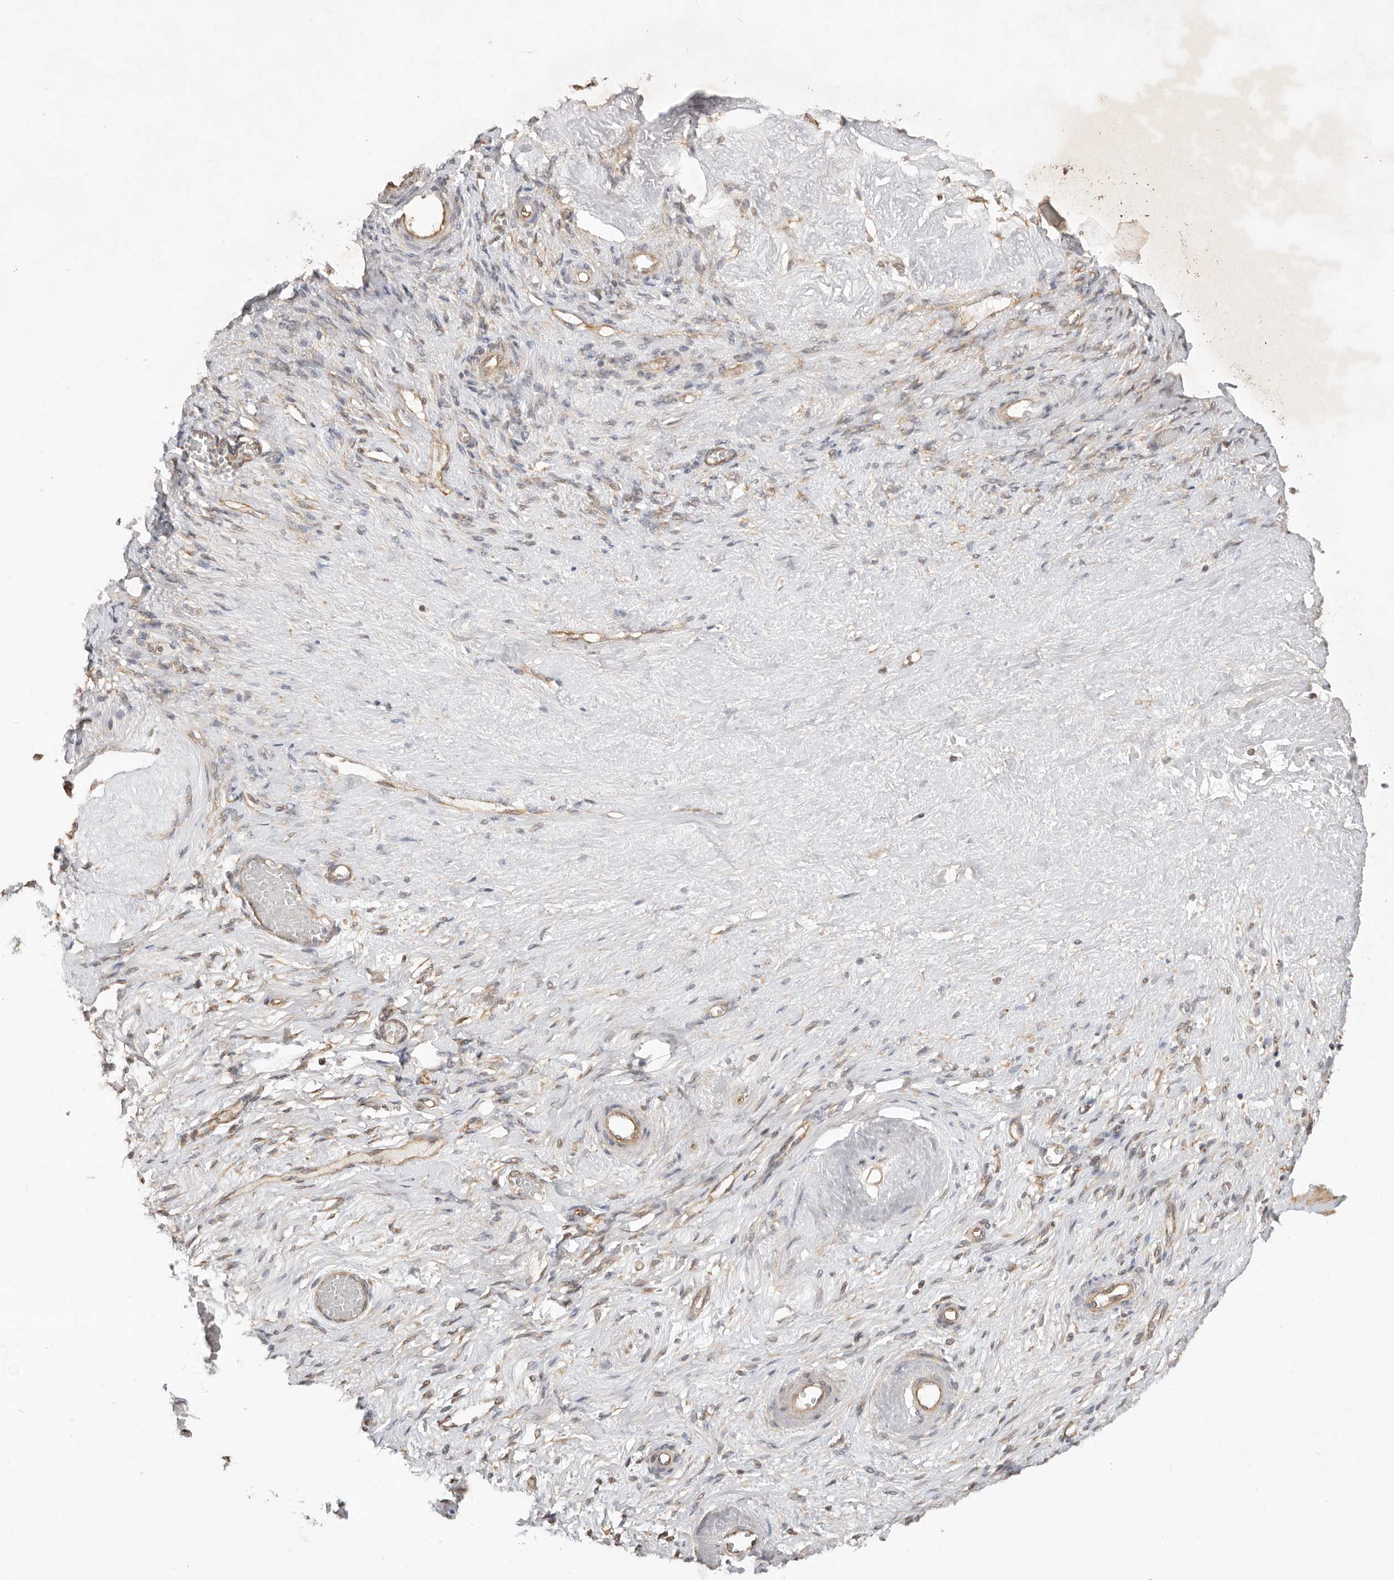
{"staining": {"intensity": "strong", "quantity": ">75%", "location": "cytoplasmic/membranous"}, "tissue": "adipose tissue", "cell_type": "Adipocytes", "image_type": "normal", "snomed": [{"axis": "morphology", "description": "Normal tissue, NOS"}, {"axis": "topography", "description": "Vascular tissue"}, {"axis": "topography", "description": "Fallopian tube"}, {"axis": "topography", "description": "Ovary"}], "caption": "Adipose tissue stained with a brown dye displays strong cytoplasmic/membranous positive staining in about >75% of adipocytes.", "gene": "DPH7", "patient": {"sex": "female", "age": 67}}